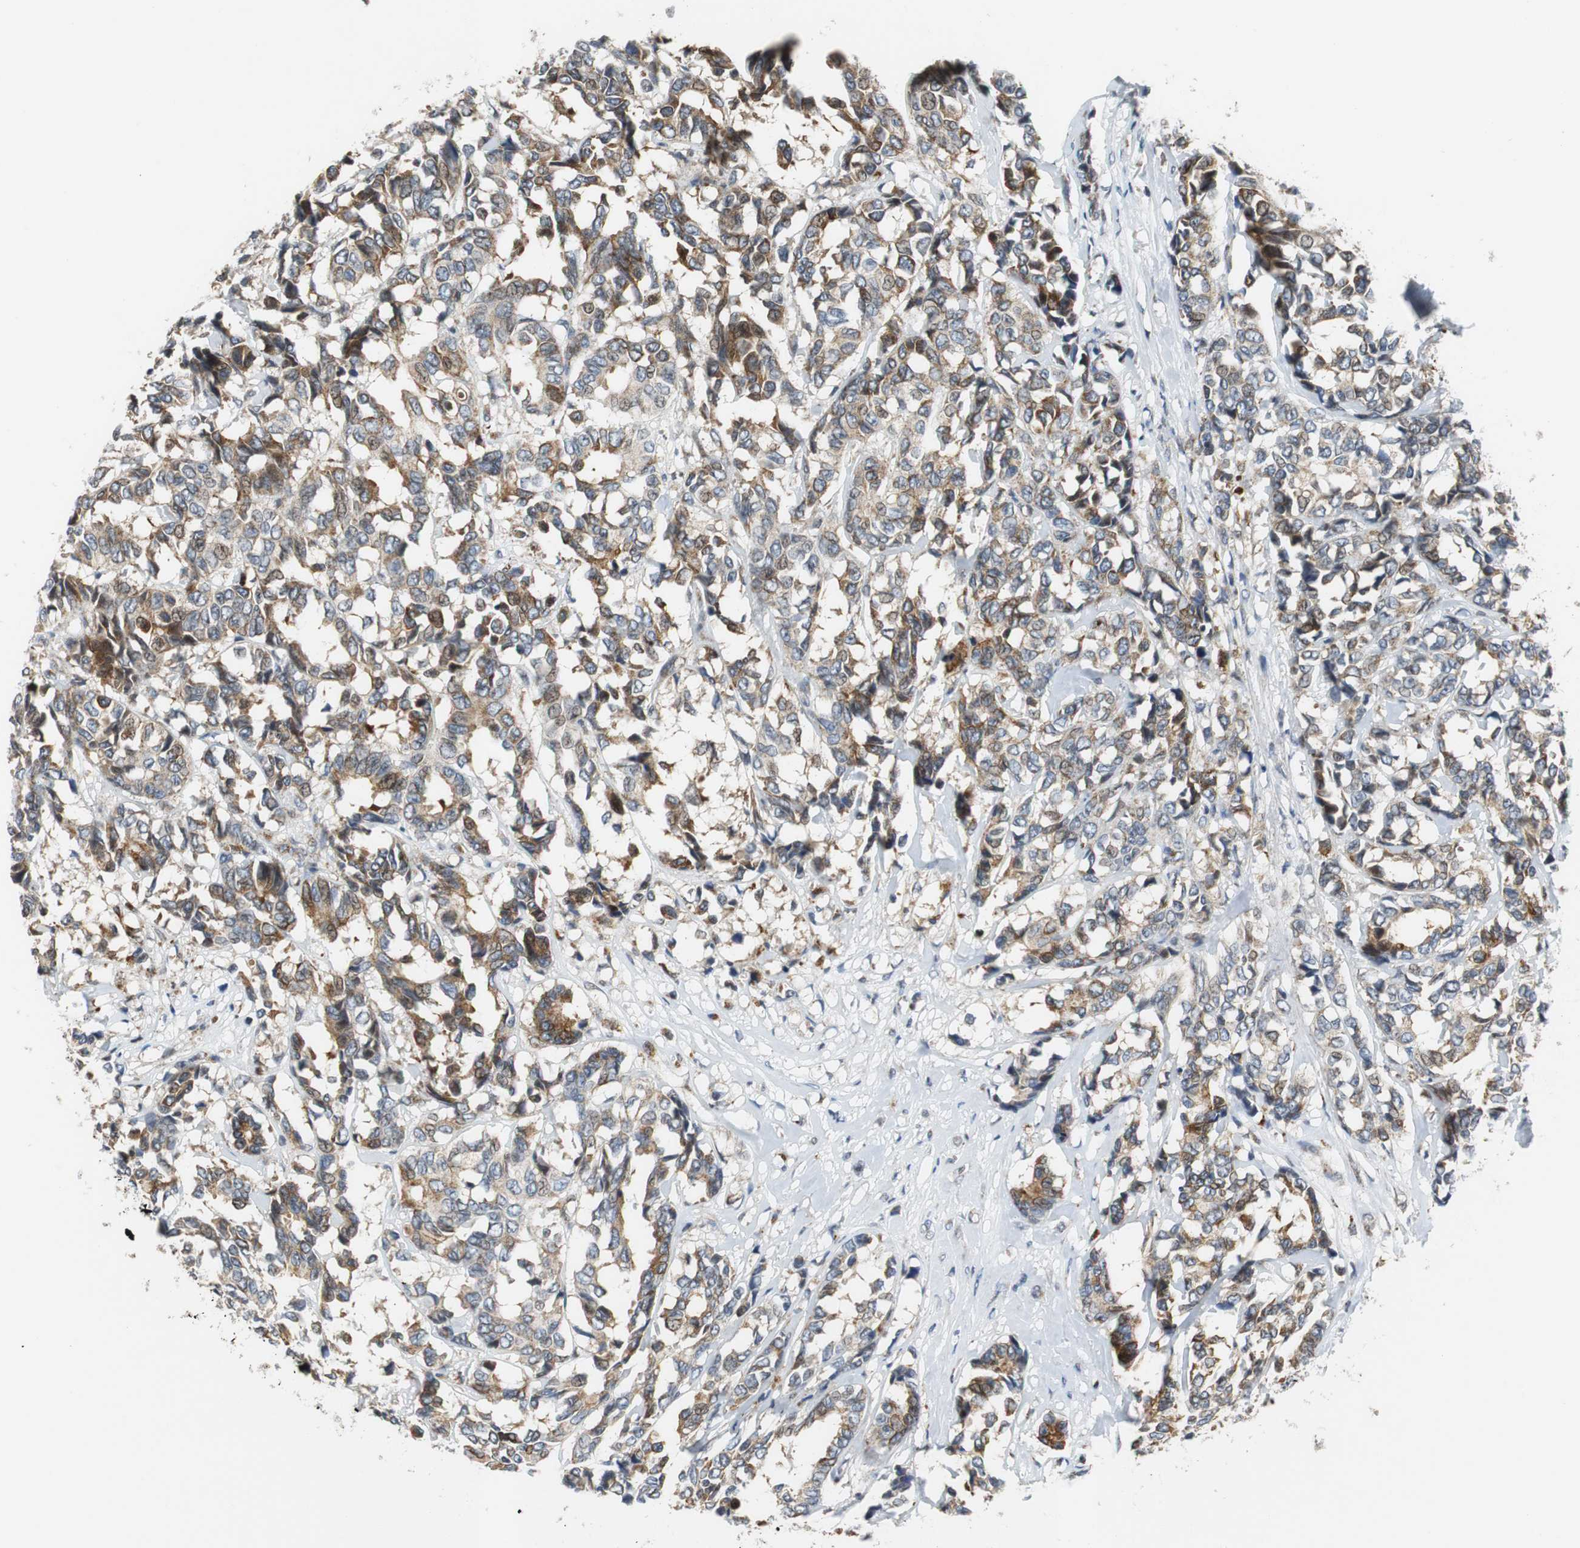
{"staining": {"intensity": "moderate", "quantity": "25%-75%", "location": "cytoplasmic/membranous"}, "tissue": "breast cancer", "cell_type": "Tumor cells", "image_type": "cancer", "snomed": [{"axis": "morphology", "description": "Duct carcinoma"}, {"axis": "topography", "description": "Breast"}], "caption": "Protein expression analysis of human breast cancer reveals moderate cytoplasmic/membranous staining in about 25%-75% of tumor cells. (DAB (3,3'-diaminobenzidine) IHC, brown staining for protein, blue staining for nuclei).", "gene": "TUBA4A", "patient": {"sex": "female", "age": 87}}